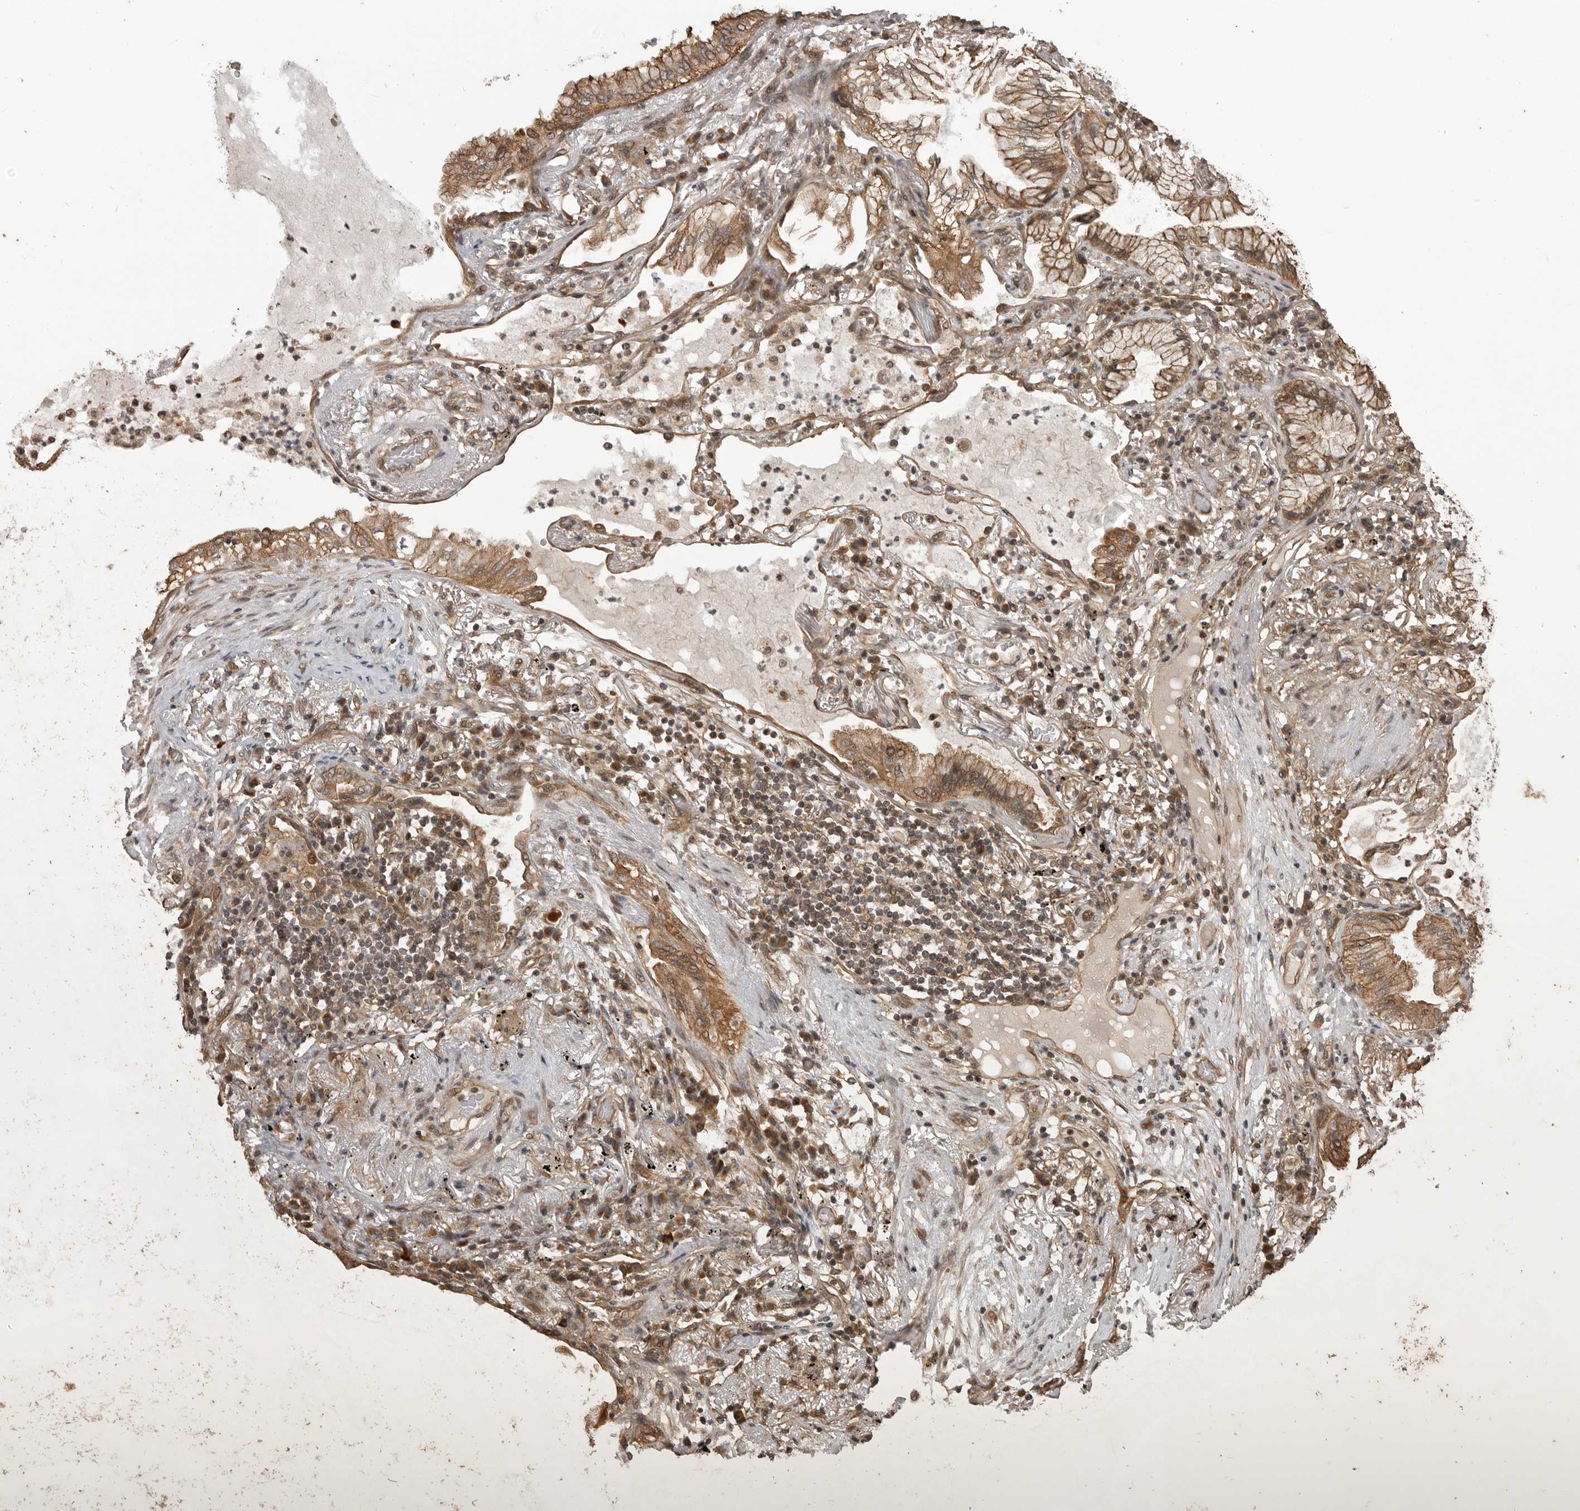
{"staining": {"intensity": "moderate", "quantity": ">75%", "location": "cytoplasmic/membranous"}, "tissue": "lung cancer", "cell_type": "Tumor cells", "image_type": "cancer", "snomed": [{"axis": "morphology", "description": "Adenocarcinoma, NOS"}, {"axis": "topography", "description": "Lung"}], "caption": "There is medium levels of moderate cytoplasmic/membranous positivity in tumor cells of lung cancer (adenocarcinoma), as demonstrated by immunohistochemical staining (brown color).", "gene": "DNAJC8", "patient": {"sex": "female", "age": 70}}